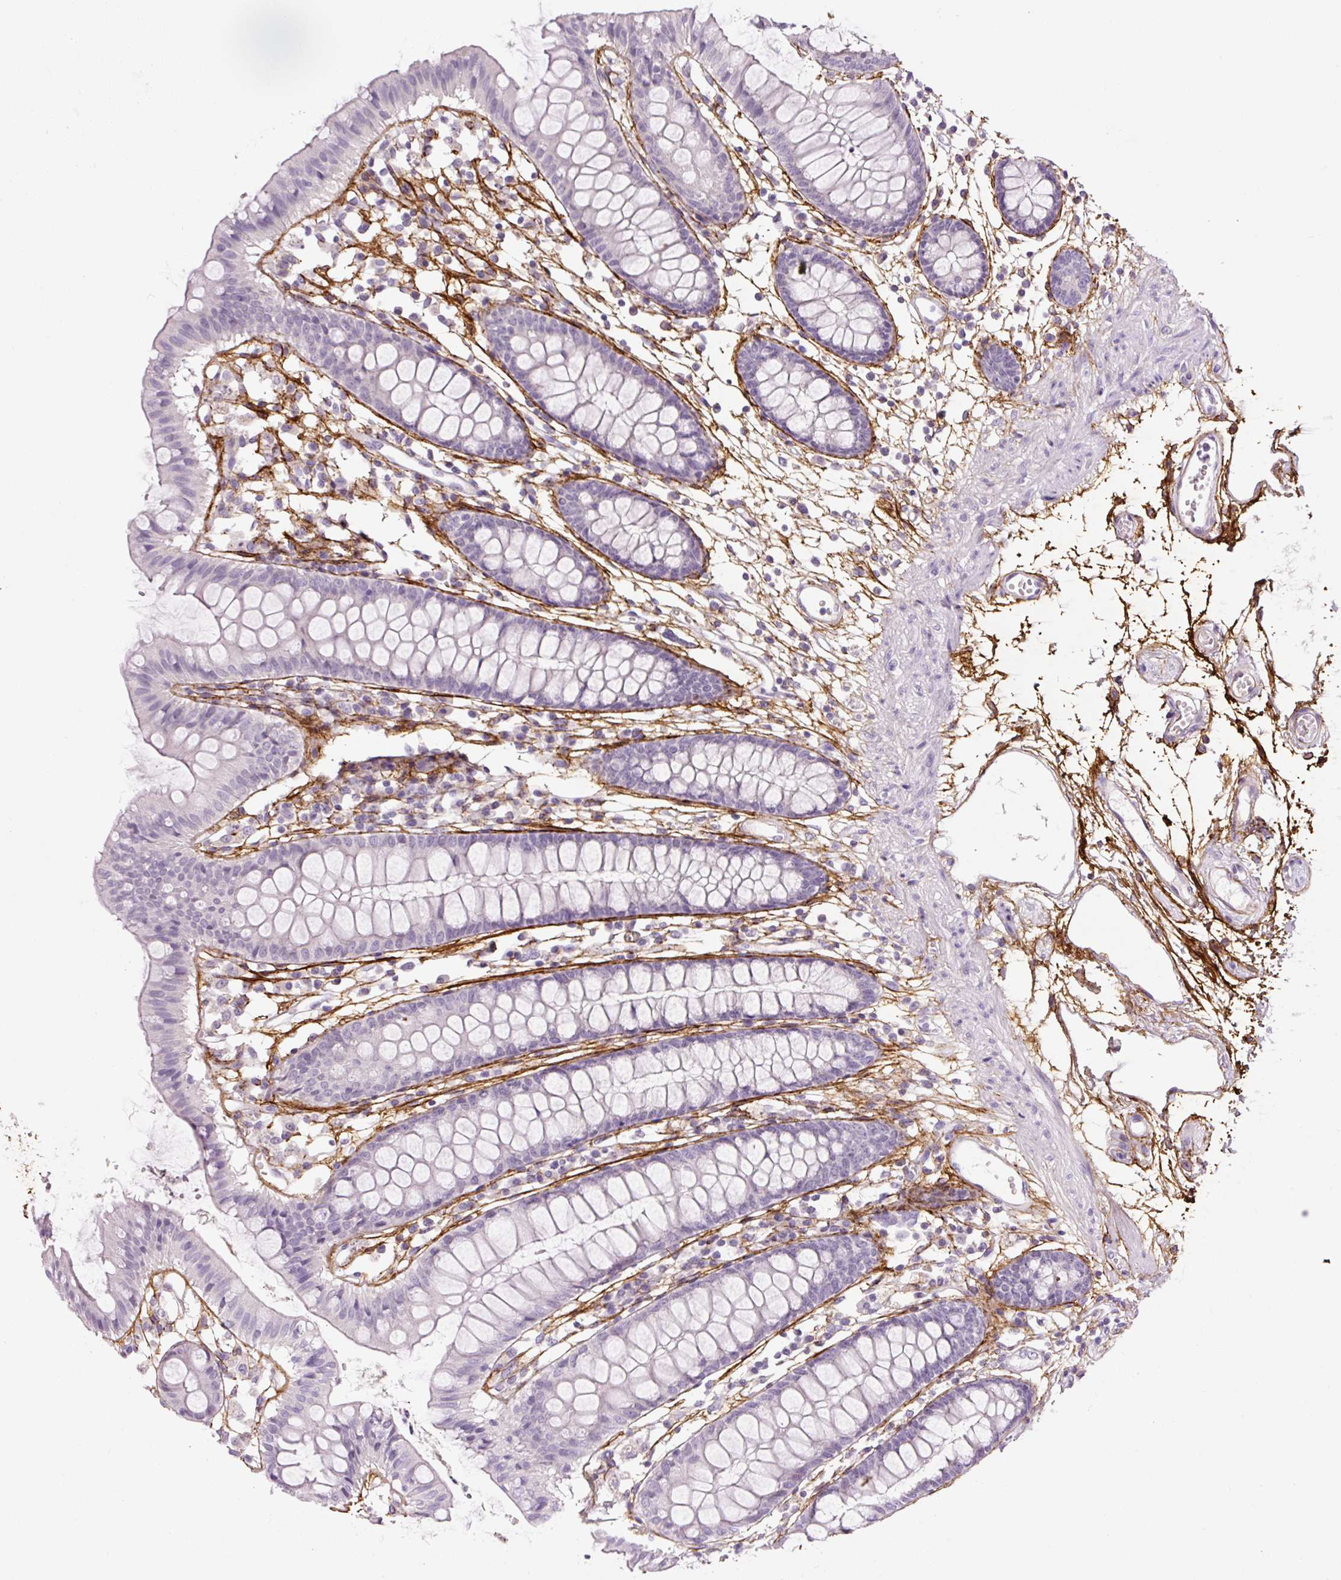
{"staining": {"intensity": "negative", "quantity": "none", "location": "none"}, "tissue": "colon", "cell_type": "Endothelial cells", "image_type": "normal", "snomed": [{"axis": "morphology", "description": "Normal tissue, NOS"}, {"axis": "topography", "description": "Colon"}], "caption": "This is an IHC micrograph of normal colon. There is no staining in endothelial cells.", "gene": "FBN1", "patient": {"sex": "female", "age": 84}}